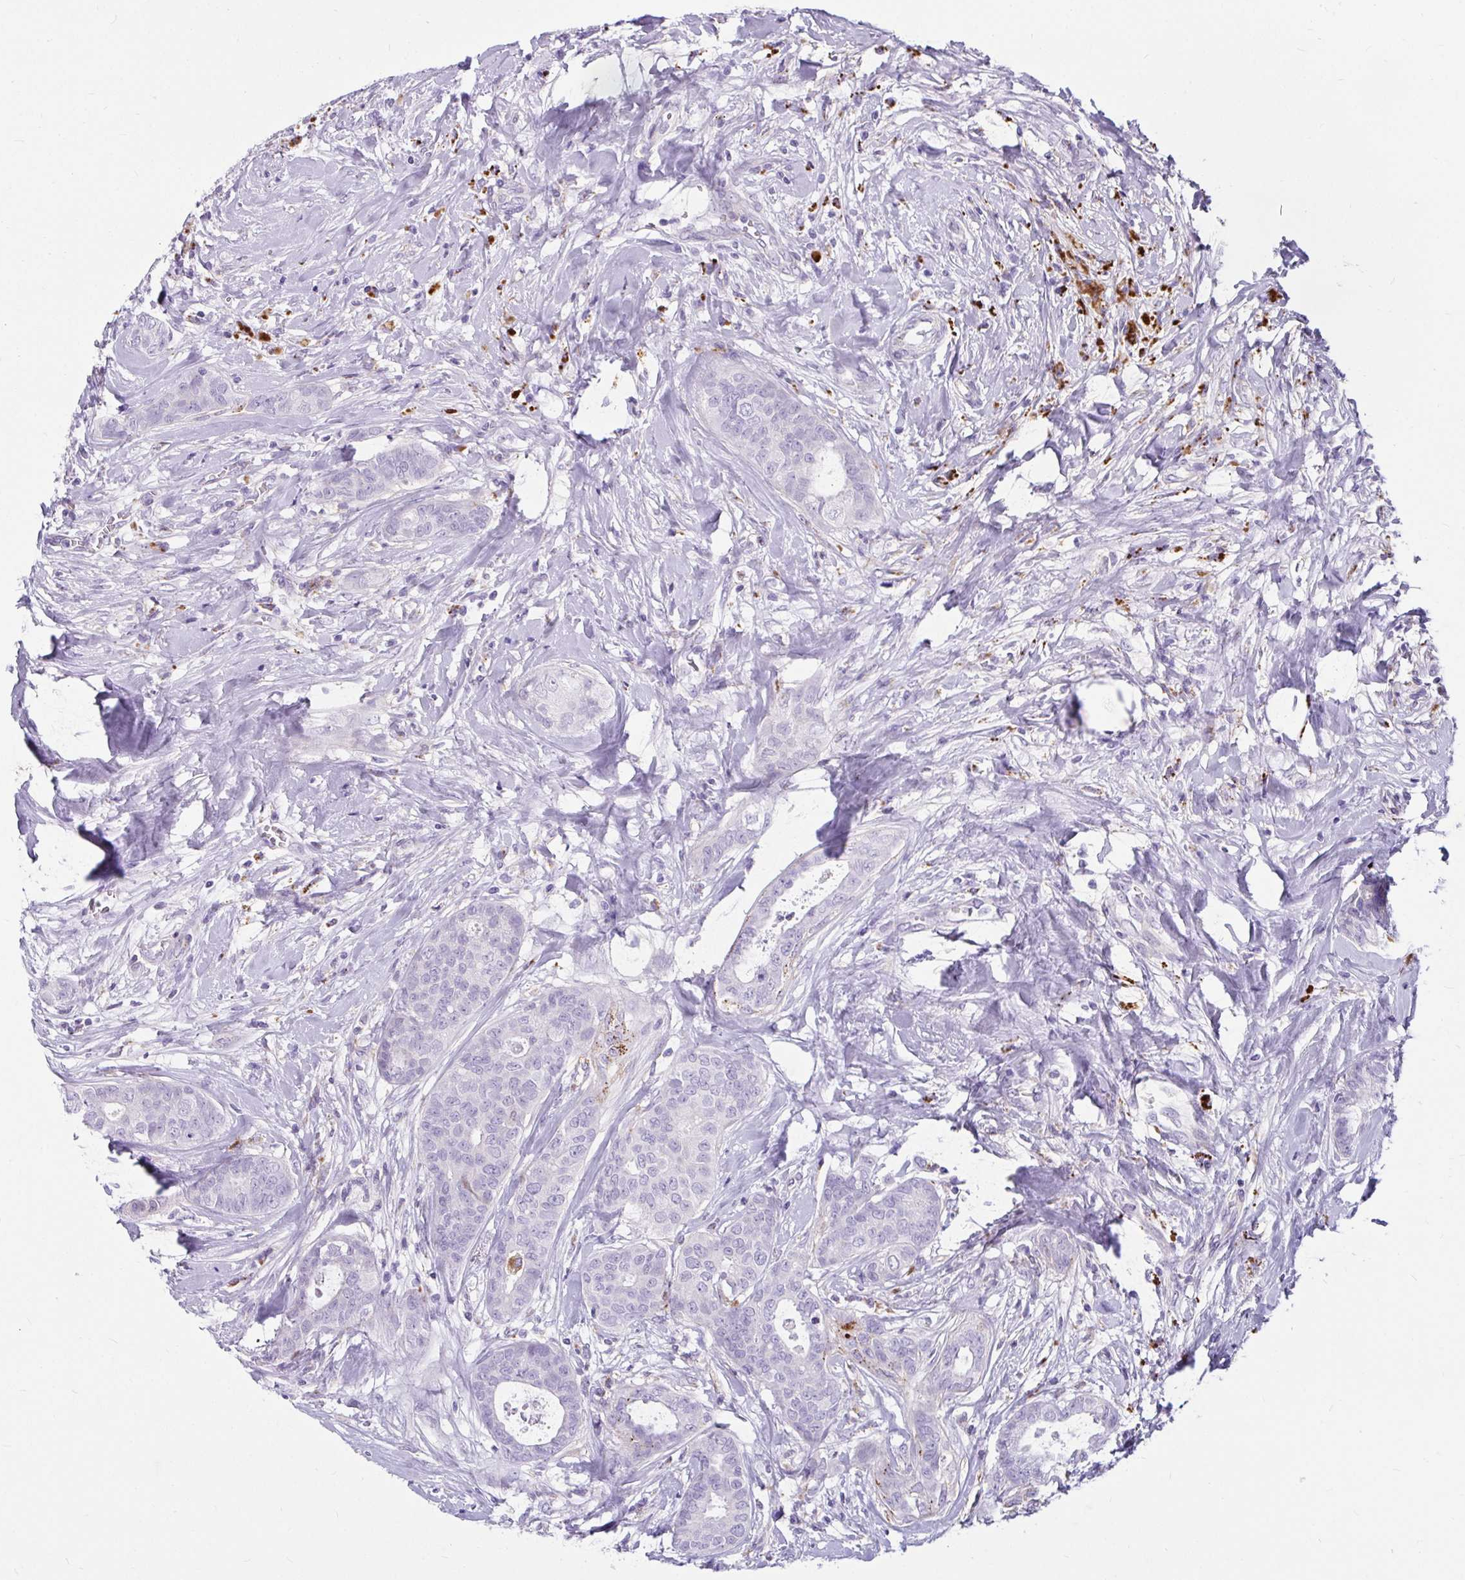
{"staining": {"intensity": "negative", "quantity": "none", "location": "none"}, "tissue": "breast cancer", "cell_type": "Tumor cells", "image_type": "cancer", "snomed": [{"axis": "morphology", "description": "Duct carcinoma"}, {"axis": "topography", "description": "Breast"}], "caption": "Photomicrograph shows no protein expression in tumor cells of infiltrating ductal carcinoma (breast) tissue.", "gene": "CTSZ", "patient": {"sex": "female", "age": 45}}